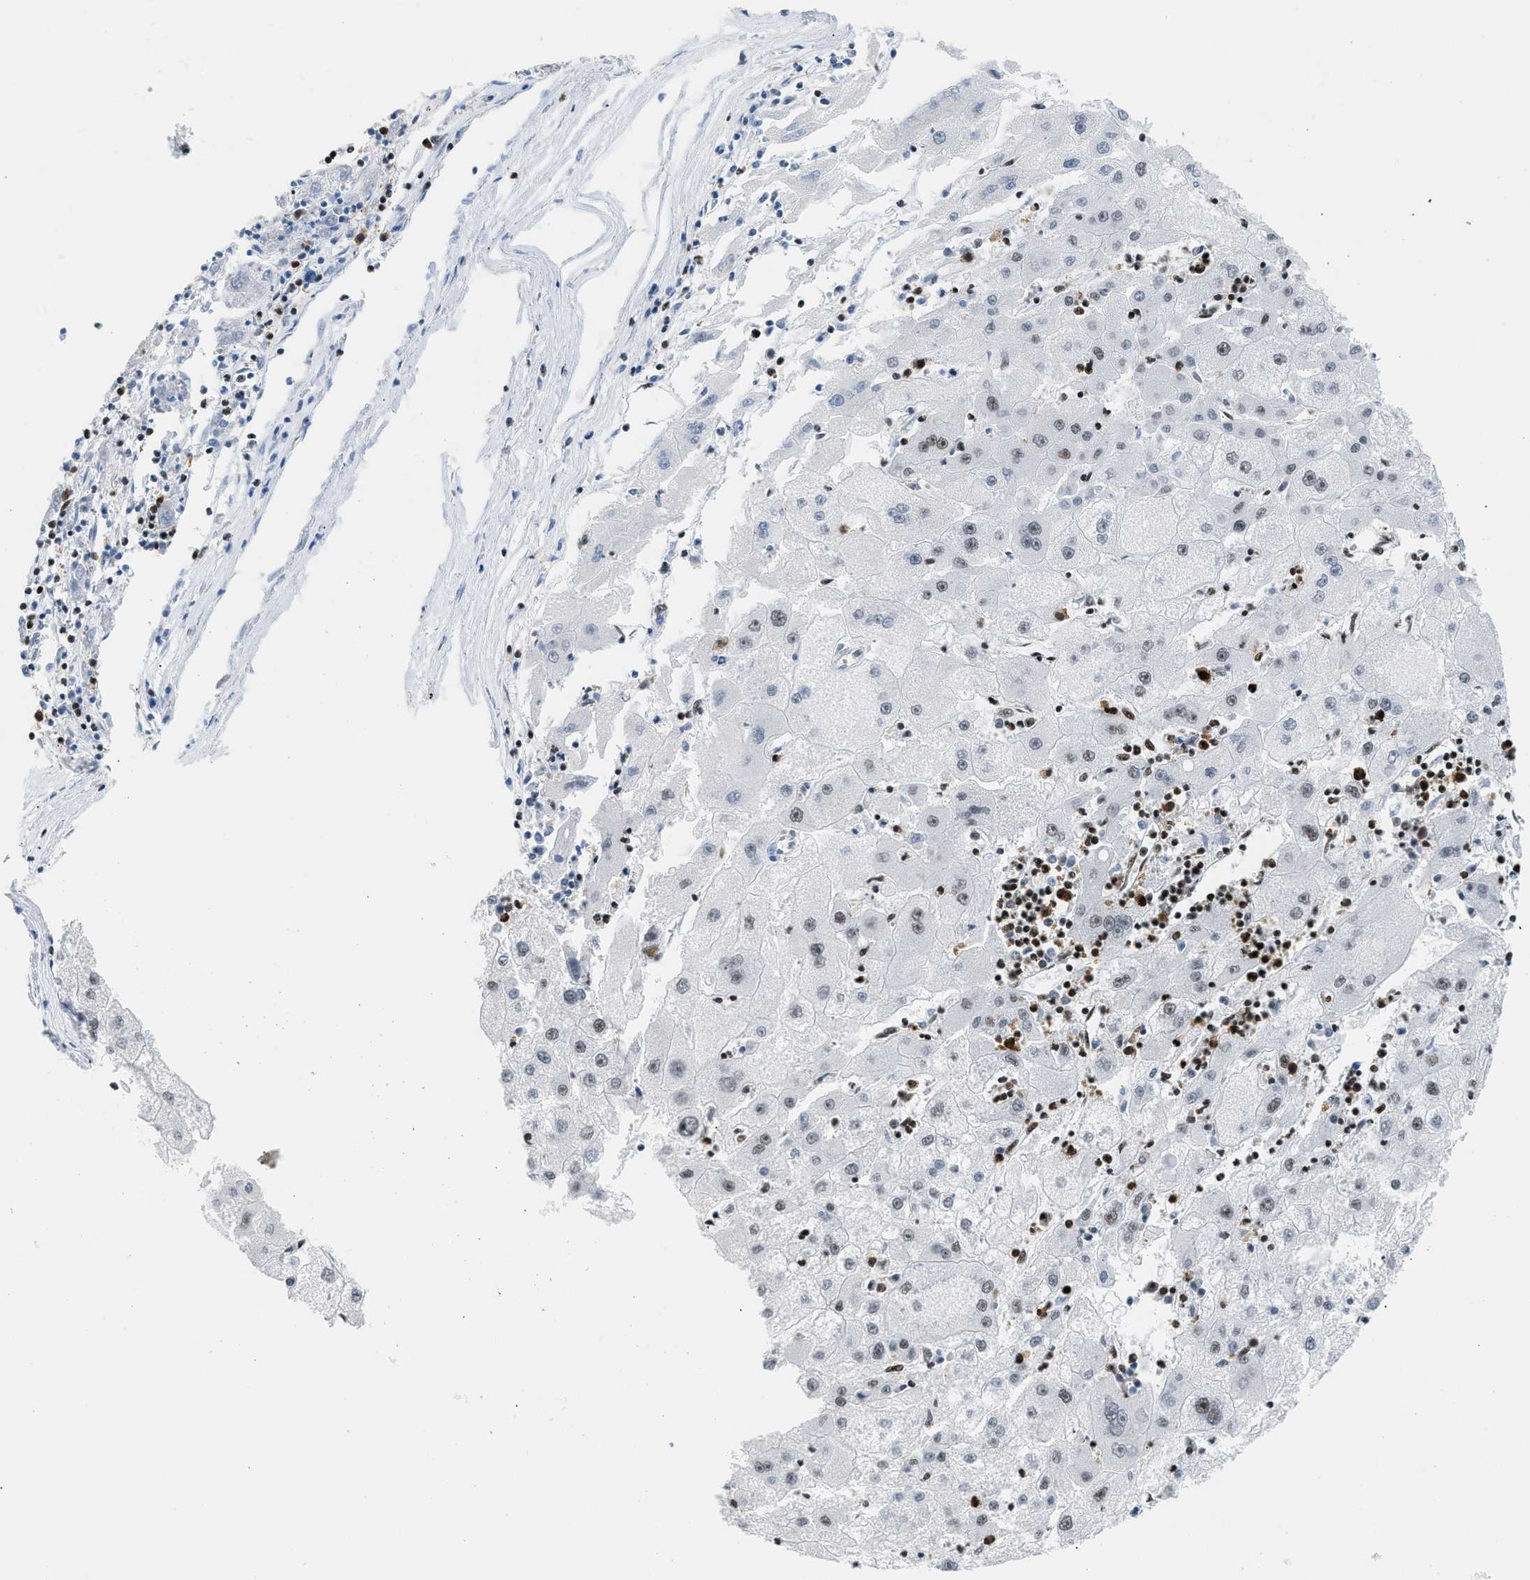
{"staining": {"intensity": "weak", "quantity": ">75%", "location": "nuclear"}, "tissue": "liver cancer", "cell_type": "Tumor cells", "image_type": "cancer", "snomed": [{"axis": "morphology", "description": "Carcinoma, Hepatocellular, NOS"}, {"axis": "topography", "description": "Liver"}], "caption": "Weak nuclear expression for a protein is appreciated in approximately >75% of tumor cells of liver hepatocellular carcinoma using IHC.", "gene": "PIF1", "patient": {"sex": "male", "age": 72}}